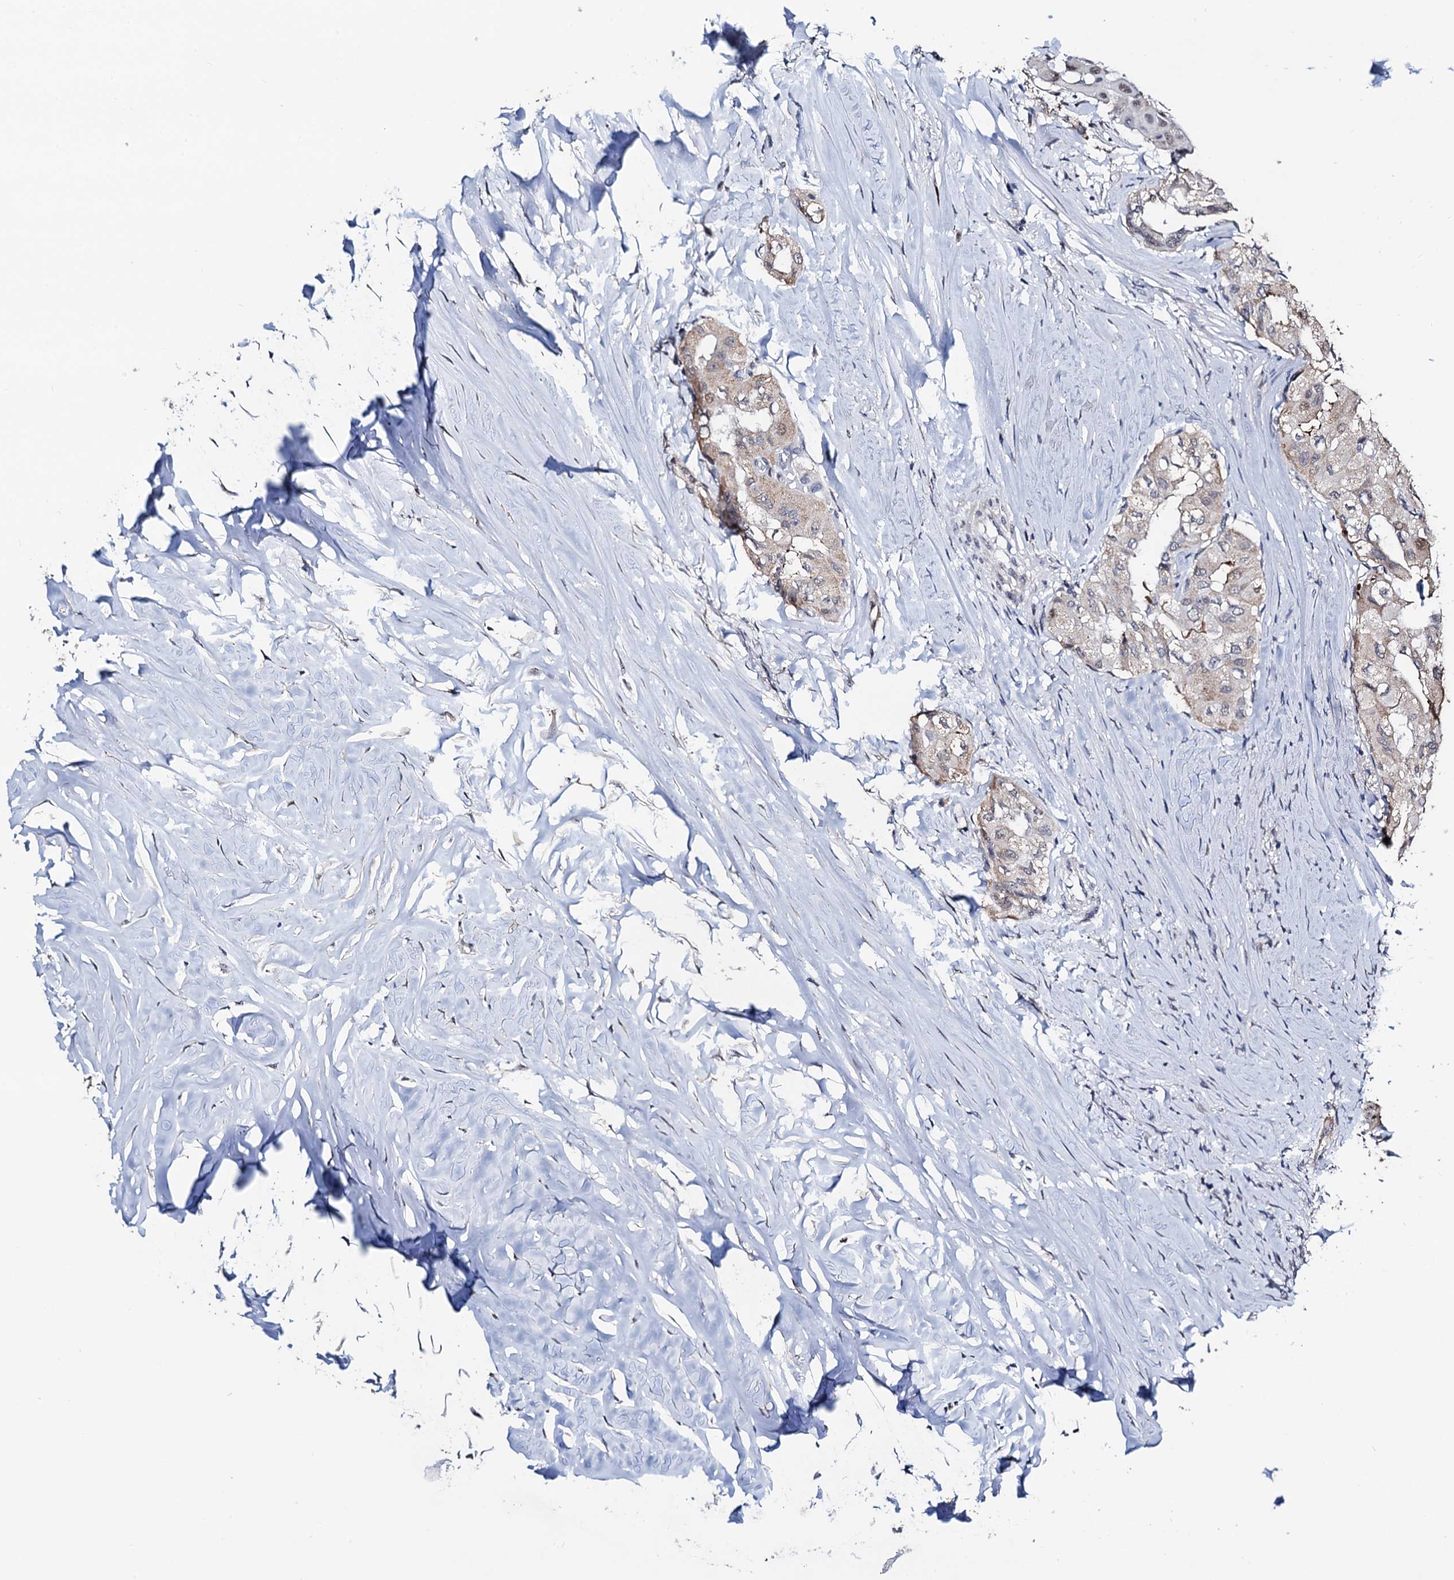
{"staining": {"intensity": "weak", "quantity": "<25%", "location": "nuclear"}, "tissue": "thyroid cancer", "cell_type": "Tumor cells", "image_type": "cancer", "snomed": [{"axis": "morphology", "description": "Papillary adenocarcinoma, NOS"}, {"axis": "topography", "description": "Thyroid gland"}], "caption": "Immunohistochemistry (IHC) micrograph of thyroid cancer (papillary adenocarcinoma) stained for a protein (brown), which demonstrates no positivity in tumor cells.", "gene": "FAM222A", "patient": {"sex": "female", "age": 59}}